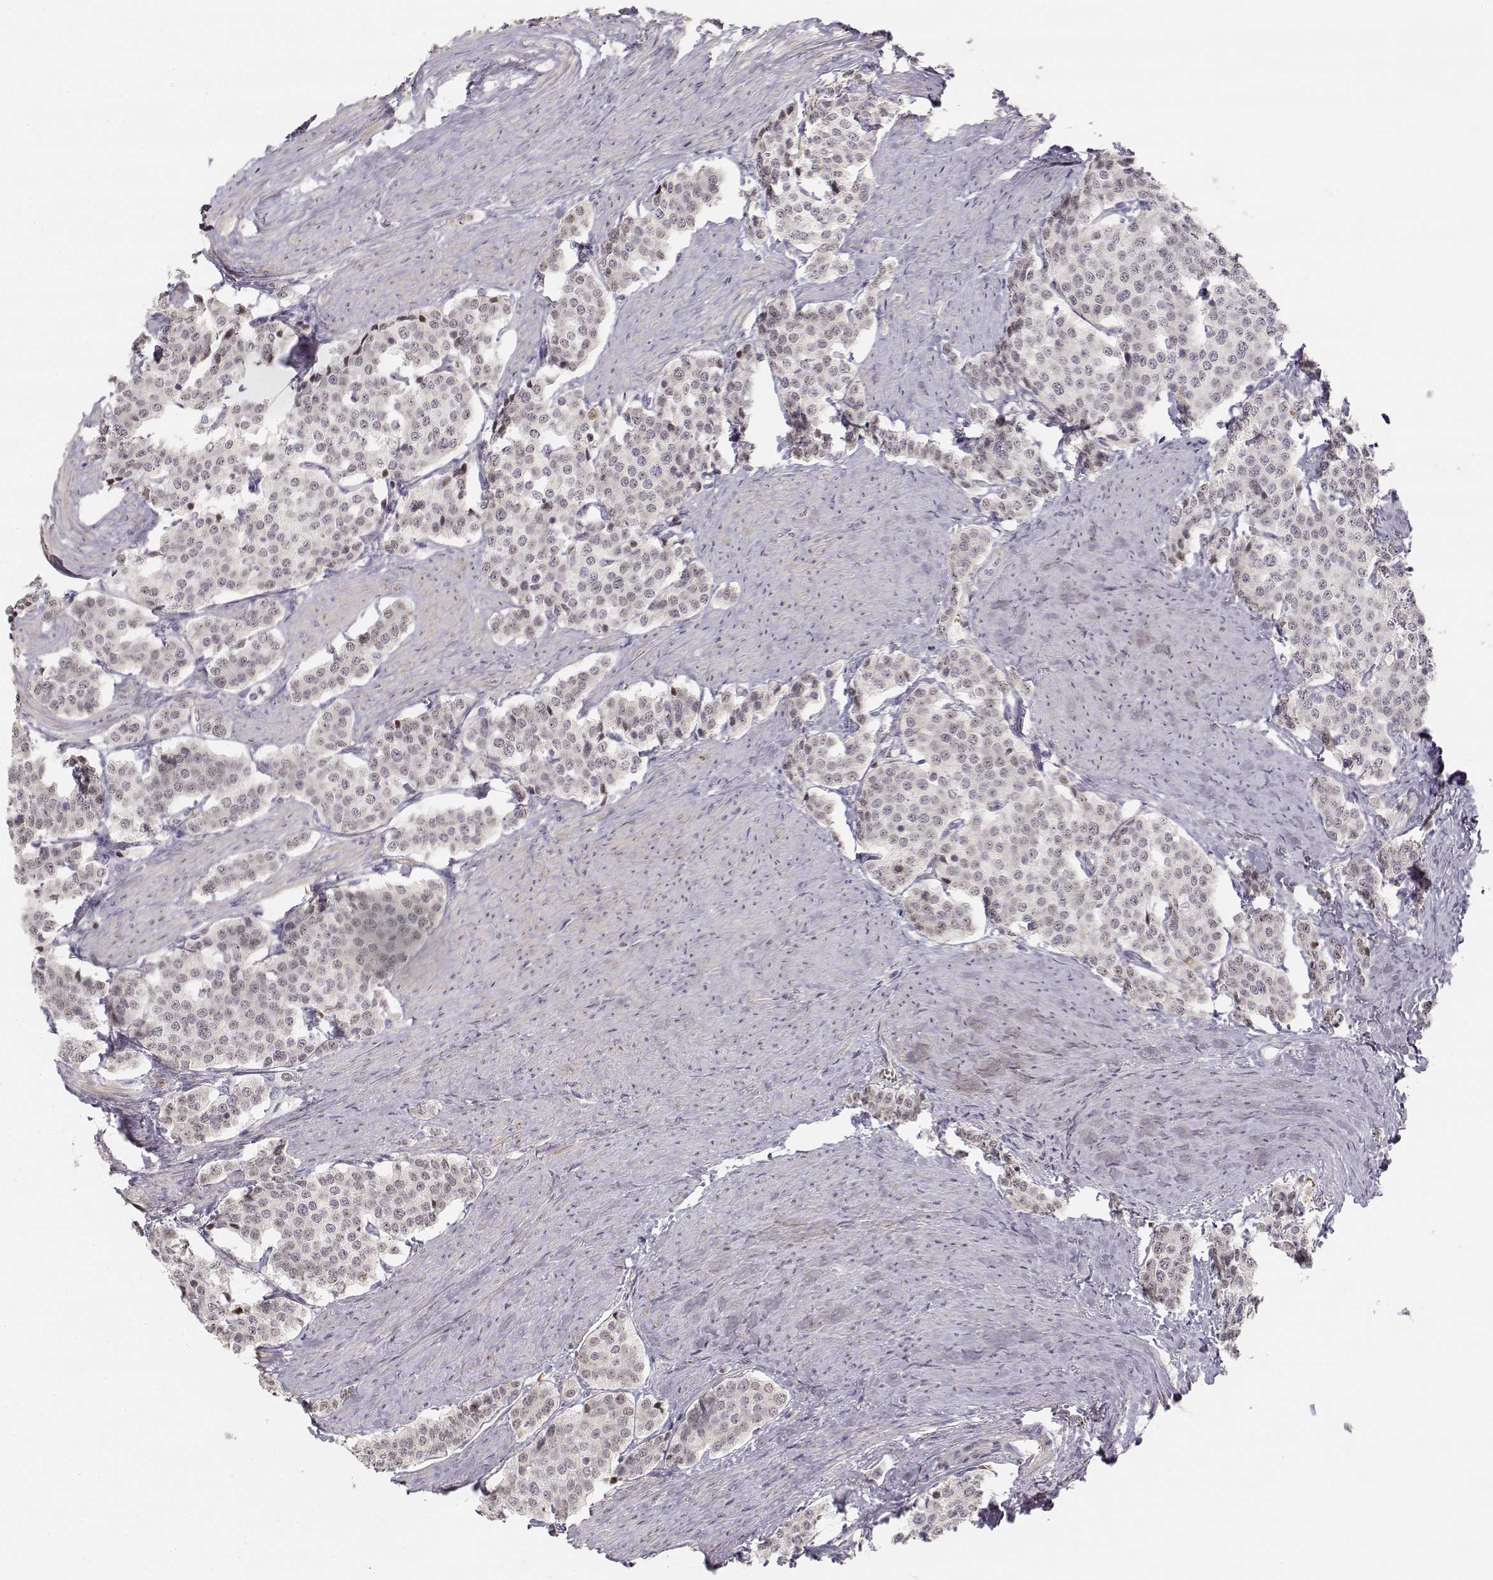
{"staining": {"intensity": "negative", "quantity": "none", "location": "none"}, "tissue": "carcinoid", "cell_type": "Tumor cells", "image_type": "cancer", "snomed": [{"axis": "morphology", "description": "Carcinoid, malignant, NOS"}, {"axis": "topography", "description": "Small intestine"}], "caption": "A micrograph of human malignant carcinoid is negative for staining in tumor cells. Brightfield microscopy of immunohistochemistry (IHC) stained with DAB (3,3'-diaminobenzidine) (brown) and hematoxylin (blue), captured at high magnification.", "gene": "GLIPR1L2", "patient": {"sex": "female", "age": 58}}